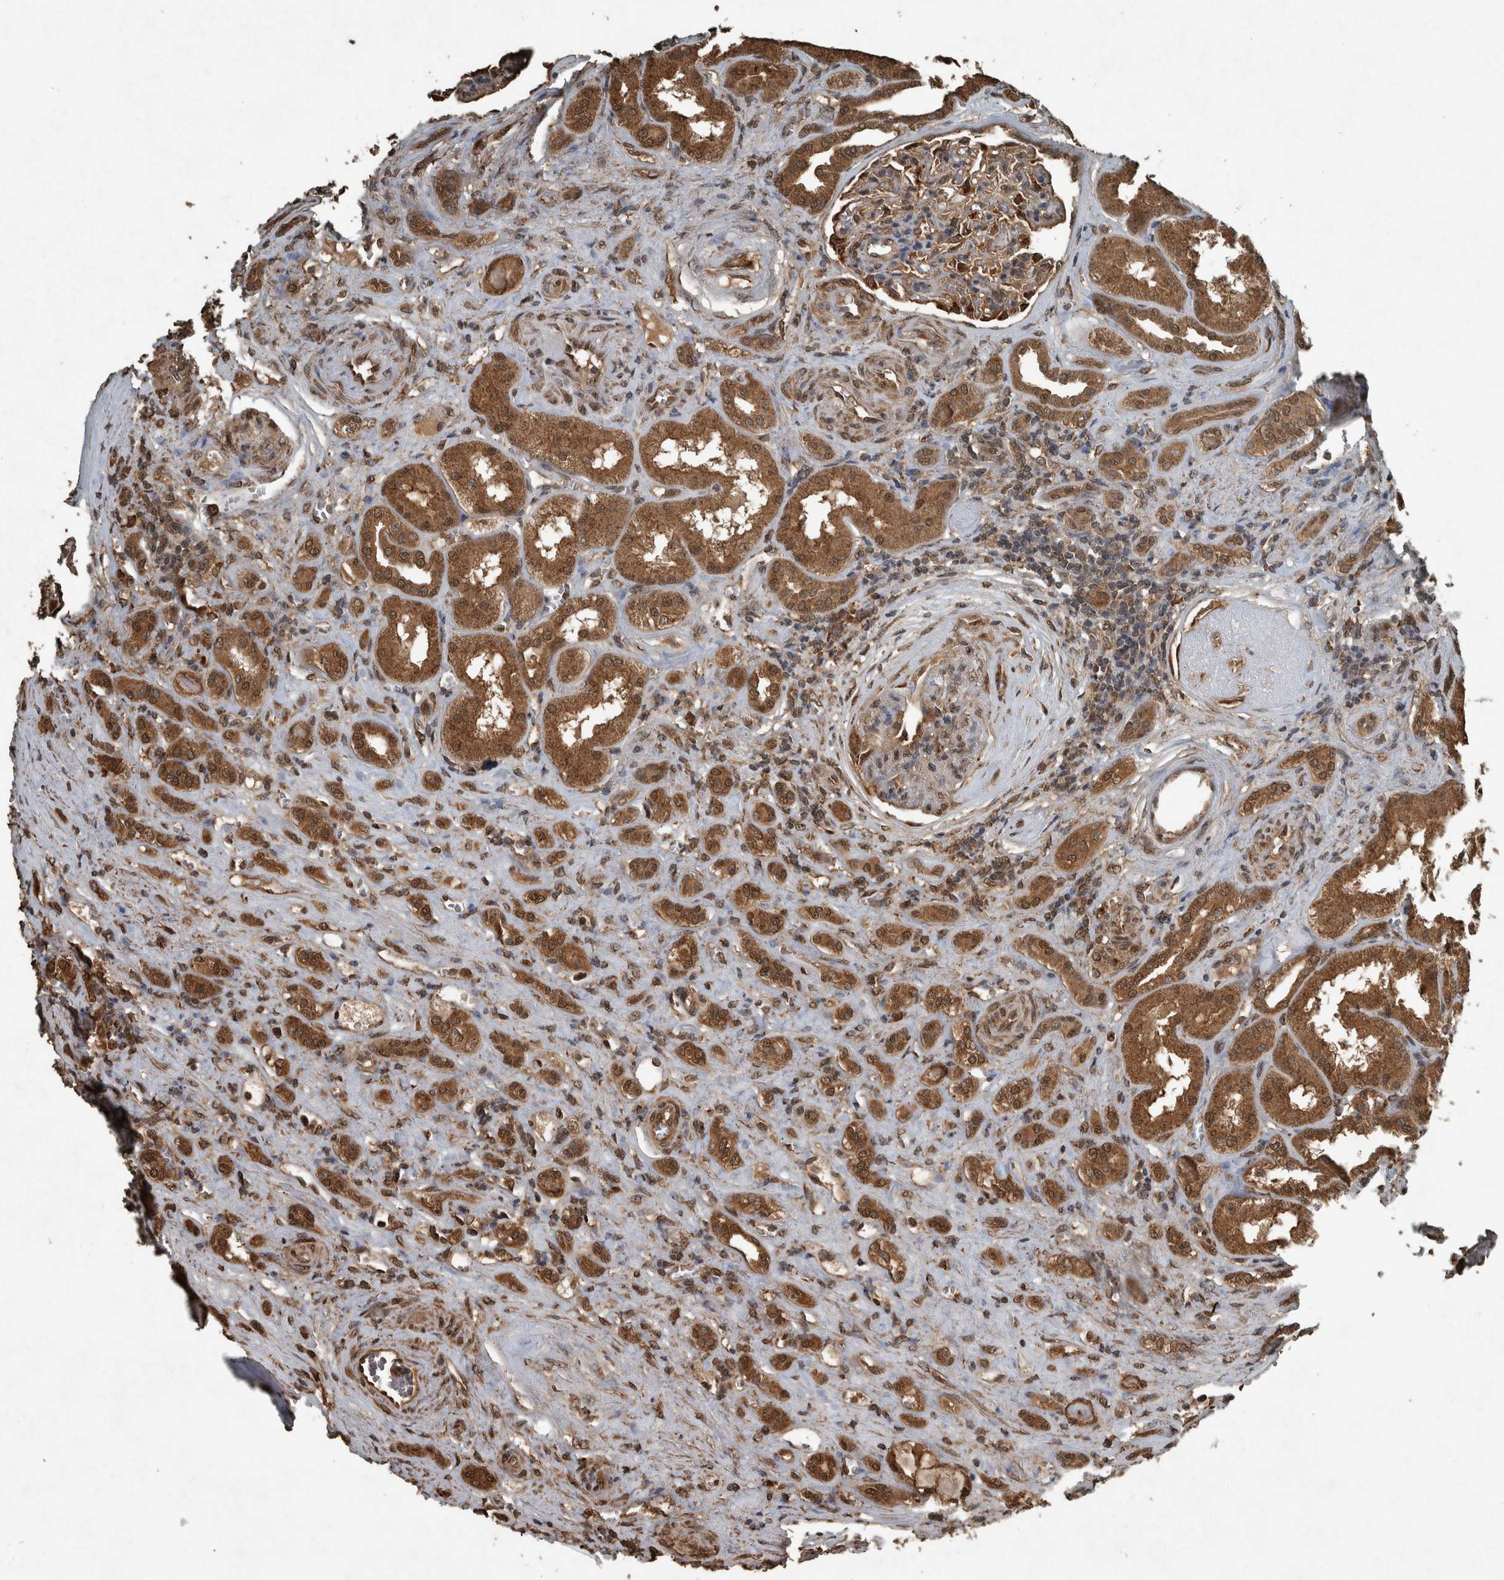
{"staining": {"intensity": "strong", "quantity": ">75%", "location": "cytoplasmic/membranous,nuclear"}, "tissue": "renal cancer", "cell_type": "Tumor cells", "image_type": "cancer", "snomed": [{"axis": "morphology", "description": "Adenocarcinoma, NOS"}, {"axis": "topography", "description": "Kidney"}], "caption": "Immunohistochemical staining of adenocarcinoma (renal) displays strong cytoplasmic/membranous and nuclear protein positivity in about >75% of tumor cells.", "gene": "ARHGEF12", "patient": {"sex": "male", "age": 46}}